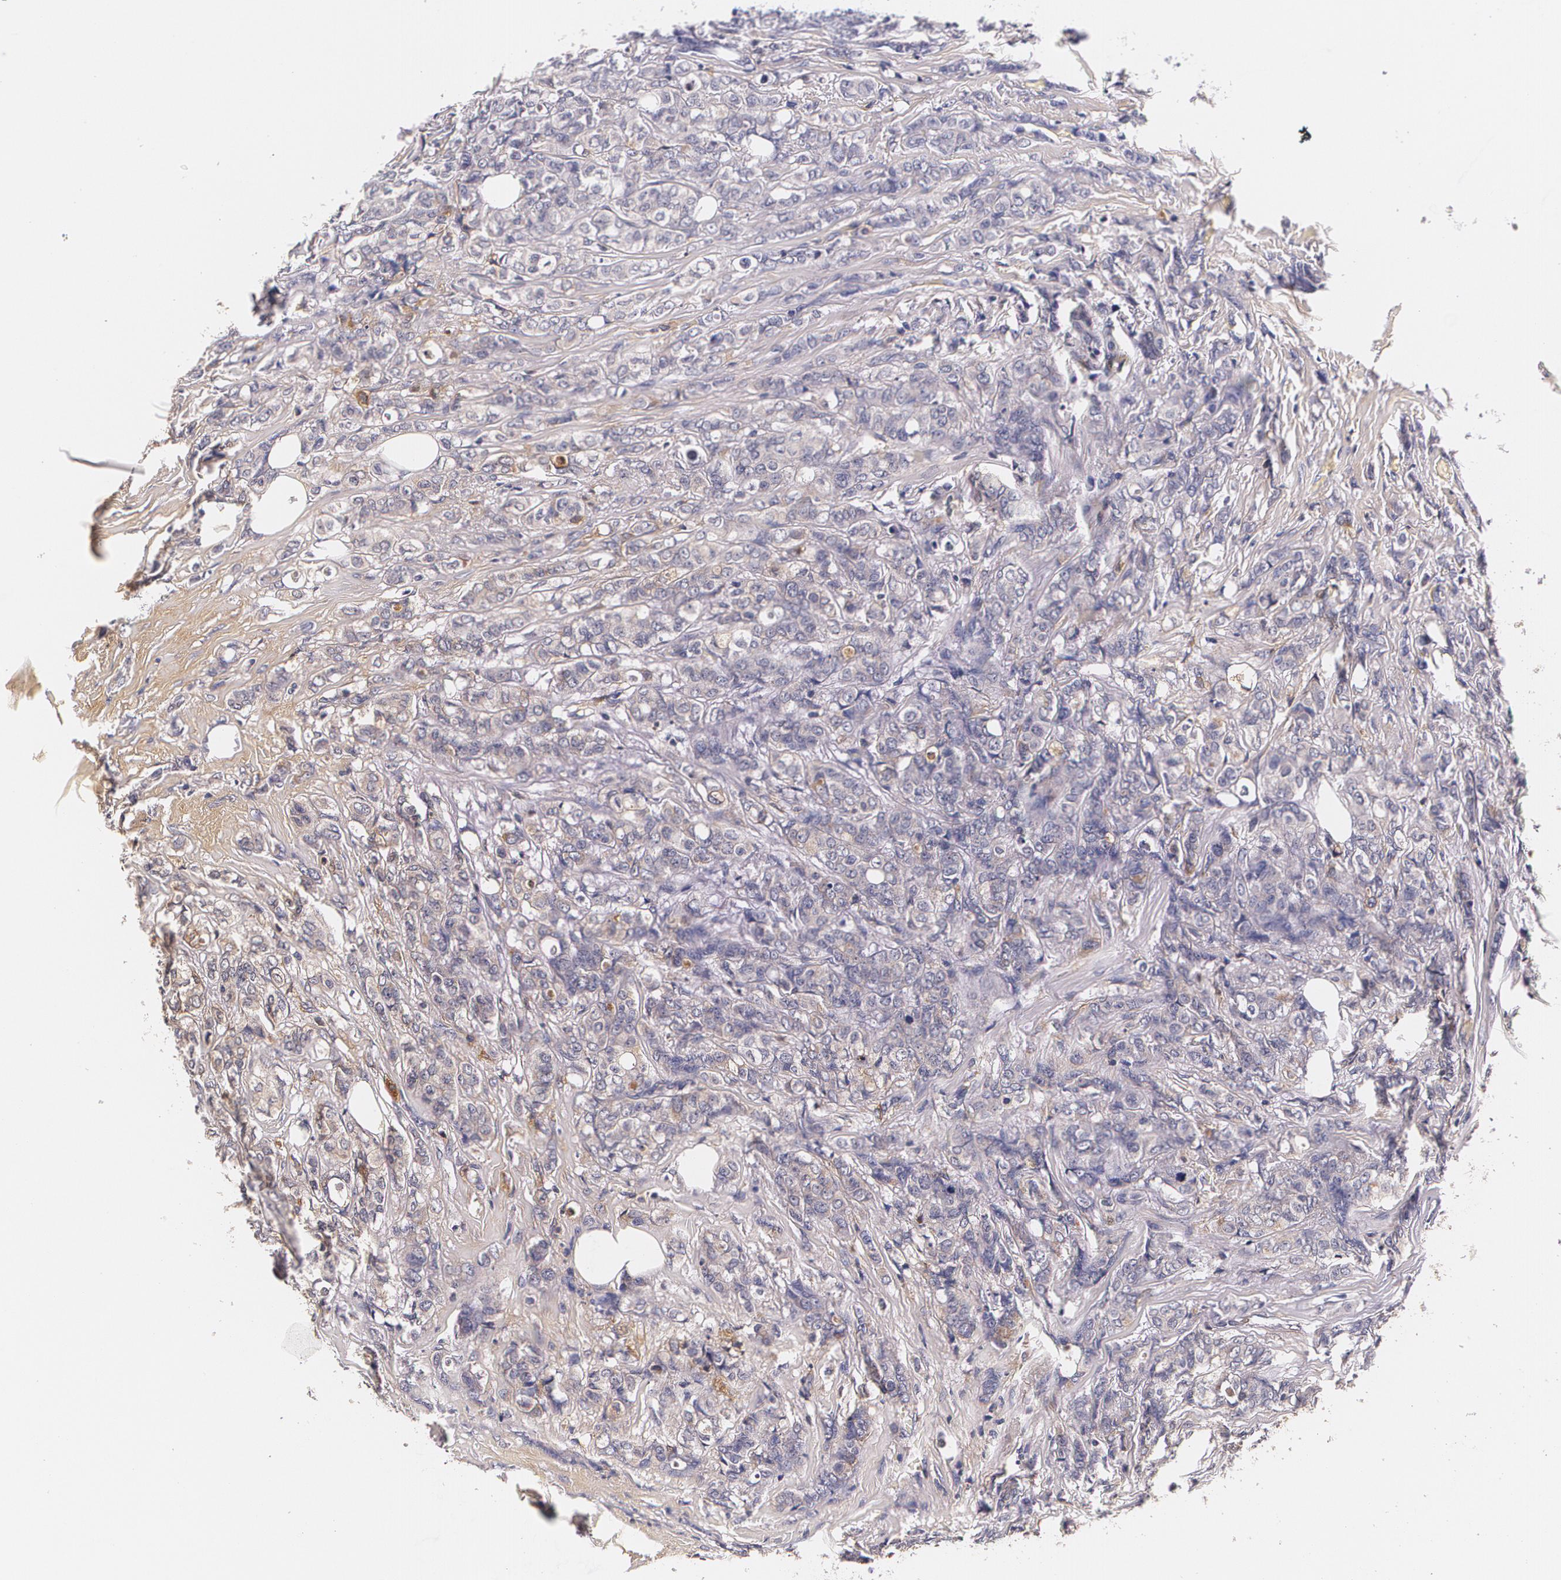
{"staining": {"intensity": "negative", "quantity": "none", "location": "none"}, "tissue": "breast cancer", "cell_type": "Tumor cells", "image_type": "cancer", "snomed": [{"axis": "morphology", "description": "Lobular carcinoma"}, {"axis": "topography", "description": "Breast"}], "caption": "Breast lobular carcinoma was stained to show a protein in brown. There is no significant expression in tumor cells.", "gene": "TTR", "patient": {"sex": "female", "age": 60}}